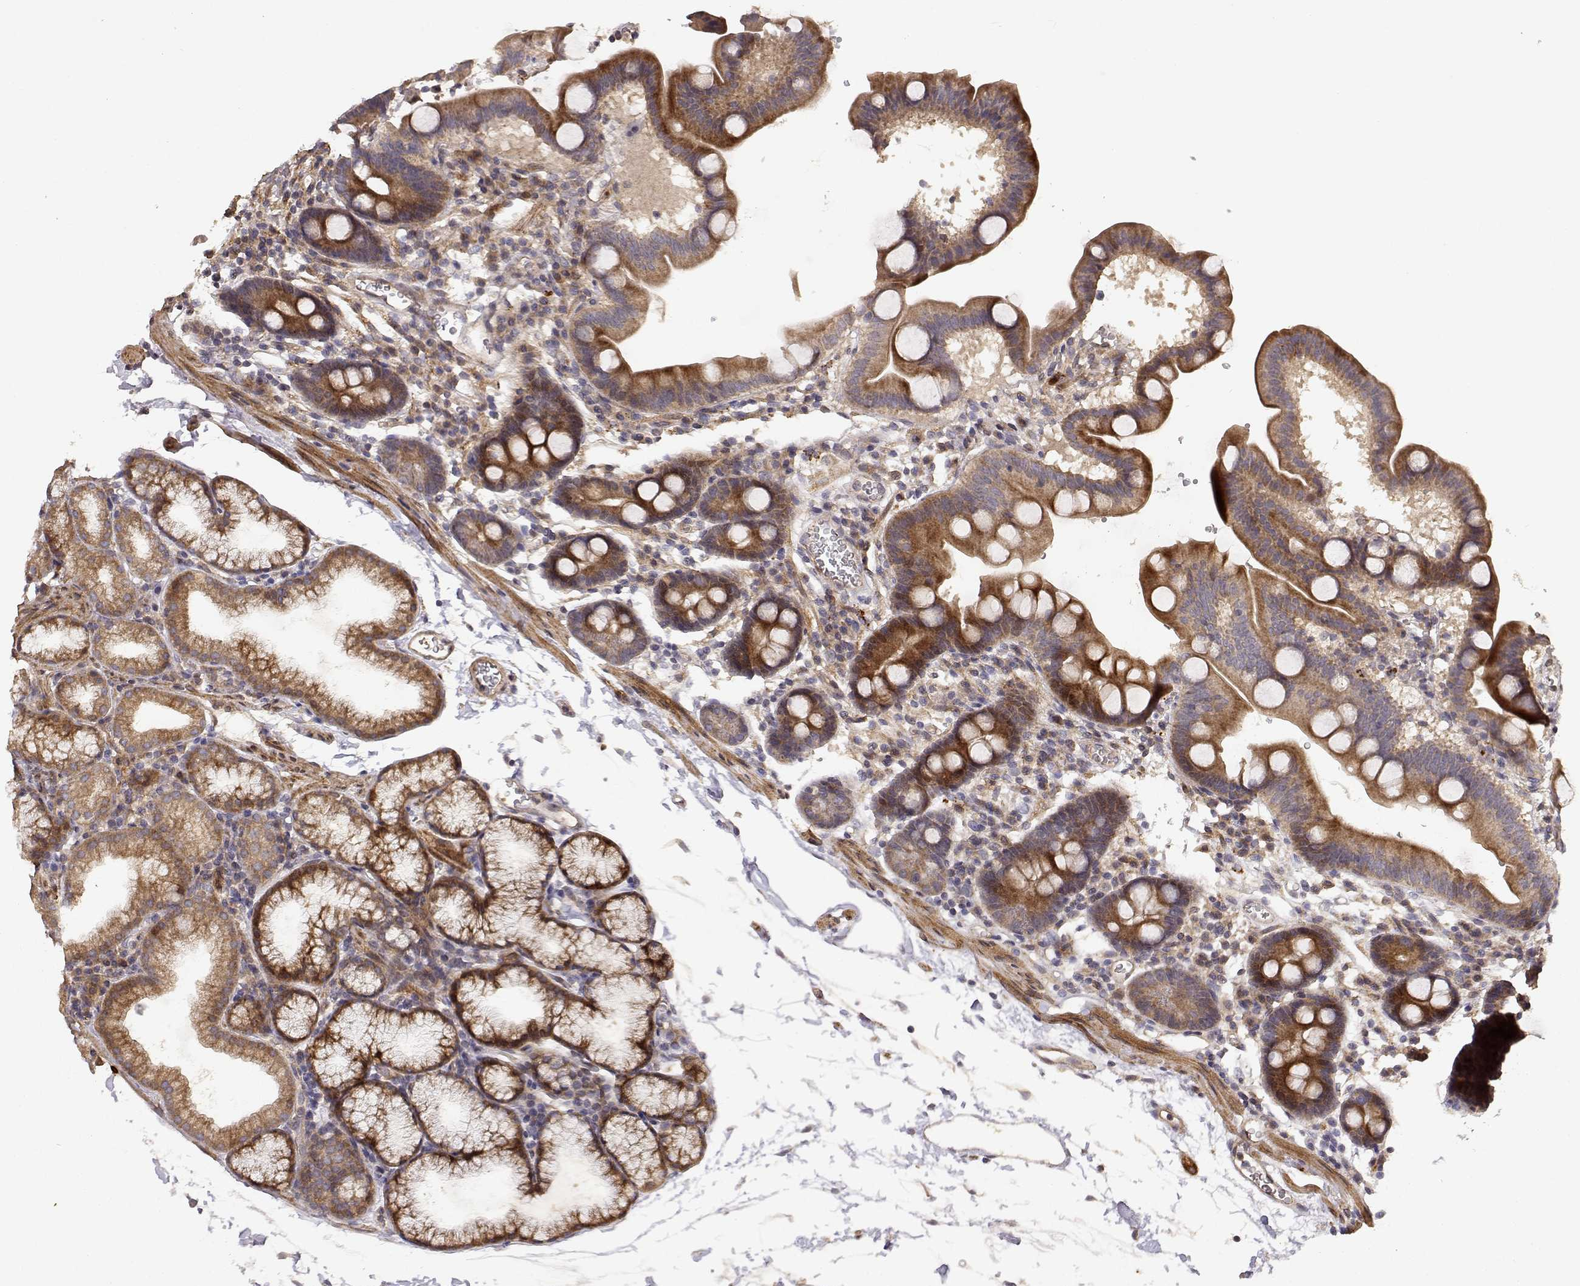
{"staining": {"intensity": "moderate", "quantity": ">75%", "location": "cytoplasmic/membranous"}, "tissue": "duodenum", "cell_type": "Glandular cells", "image_type": "normal", "snomed": [{"axis": "morphology", "description": "Normal tissue, NOS"}, {"axis": "topography", "description": "Duodenum"}], "caption": "Duodenum stained for a protein exhibits moderate cytoplasmic/membranous positivity in glandular cells. The staining was performed using DAB (3,3'-diaminobenzidine), with brown indicating positive protein expression. Nuclei are stained blue with hematoxylin.", "gene": "PICK1", "patient": {"sex": "male", "age": 59}}